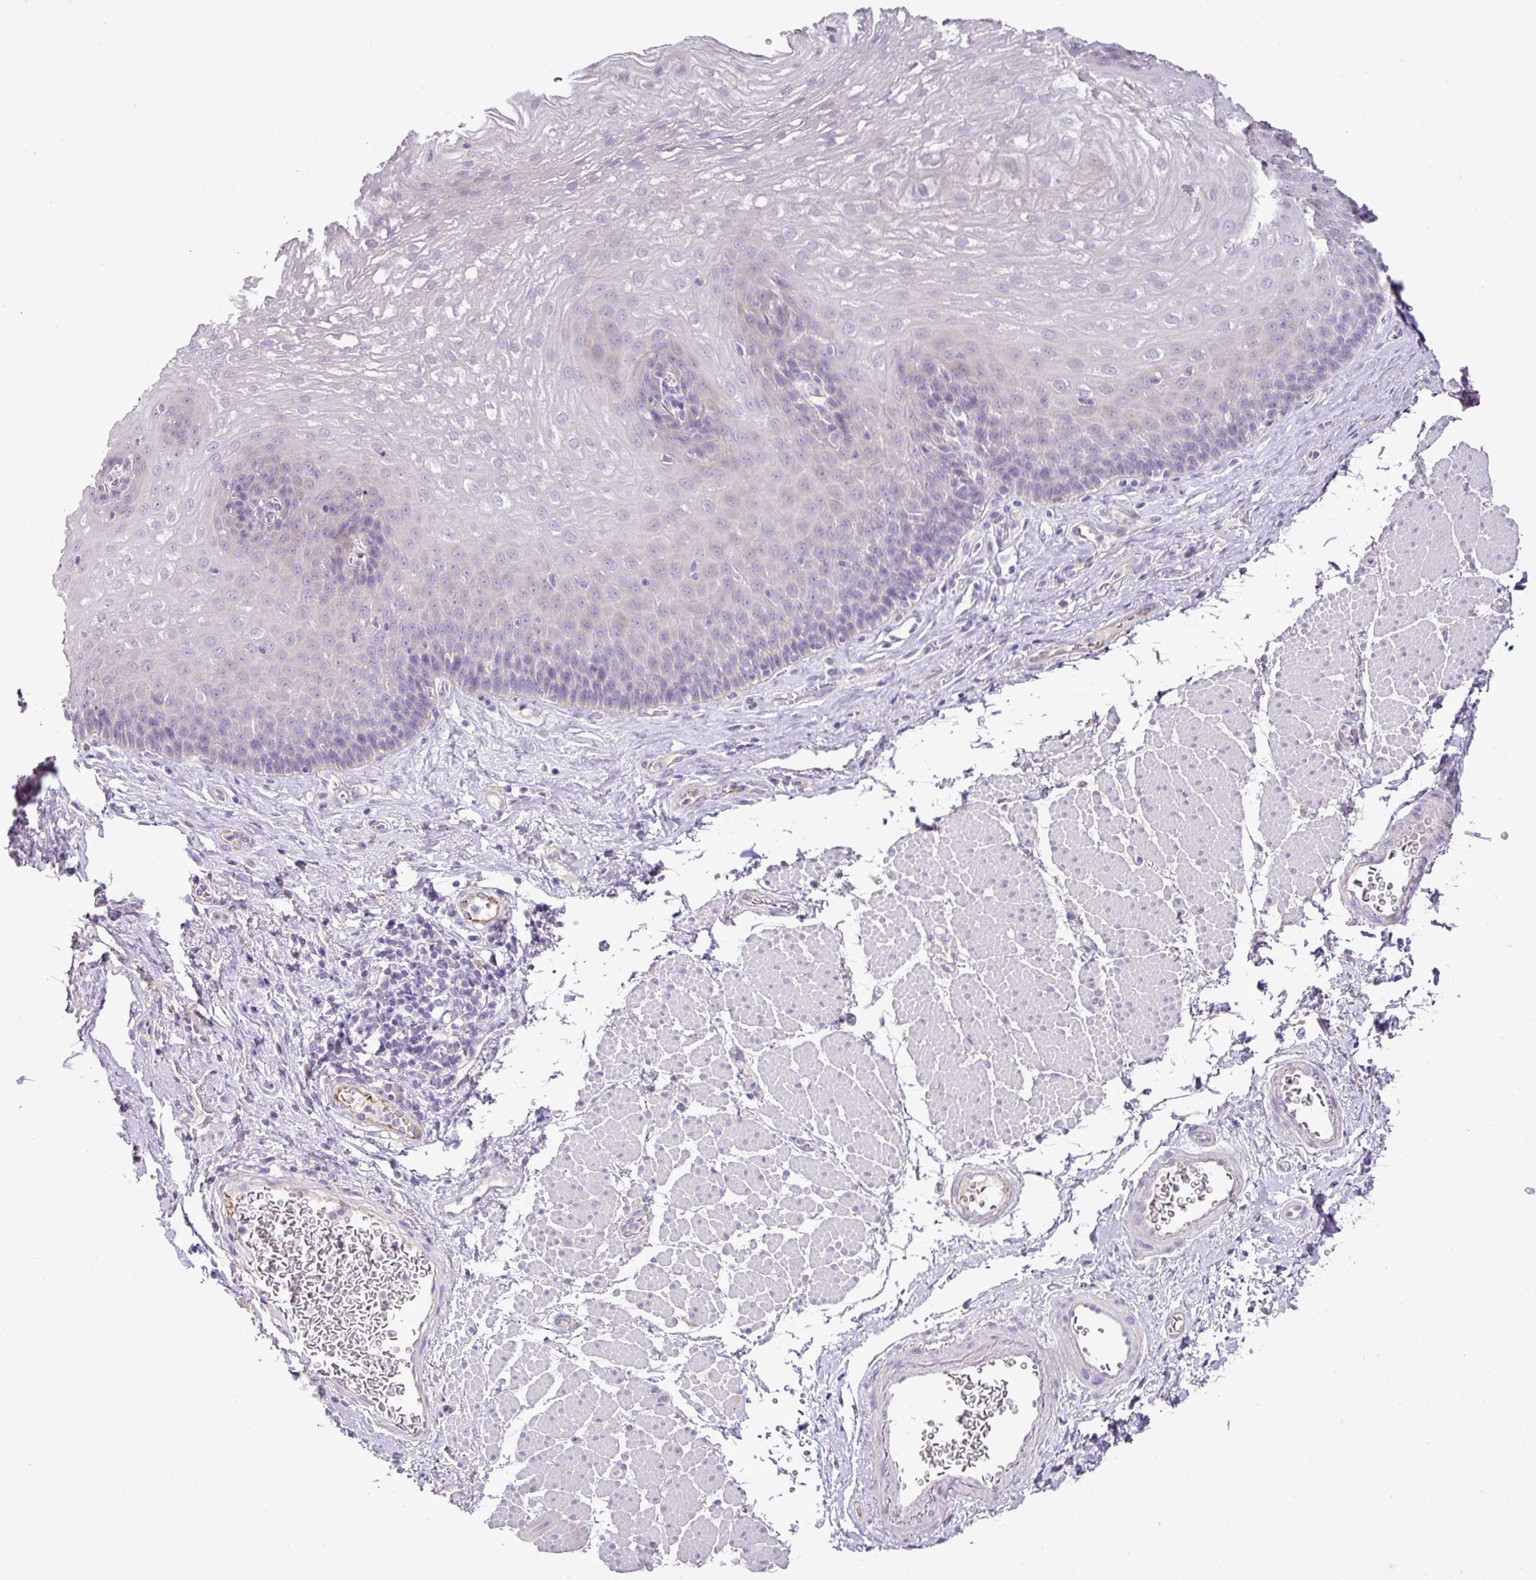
{"staining": {"intensity": "negative", "quantity": "none", "location": "none"}, "tissue": "esophagus", "cell_type": "Squamous epithelial cells", "image_type": "normal", "snomed": [{"axis": "morphology", "description": "Normal tissue, NOS"}, {"axis": "topography", "description": "Esophagus"}], "caption": "This image is of normal esophagus stained with immunohistochemistry to label a protein in brown with the nuclei are counter-stained blue. There is no expression in squamous epithelial cells. Brightfield microscopy of immunohistochemistry stained with DAB (3,3'-diaminobenzidine) (brown) and hematoxylin (blue), captured at high magnification.", "gene": "BRINP2", "patient": {"sex": "female", "age": 66}}